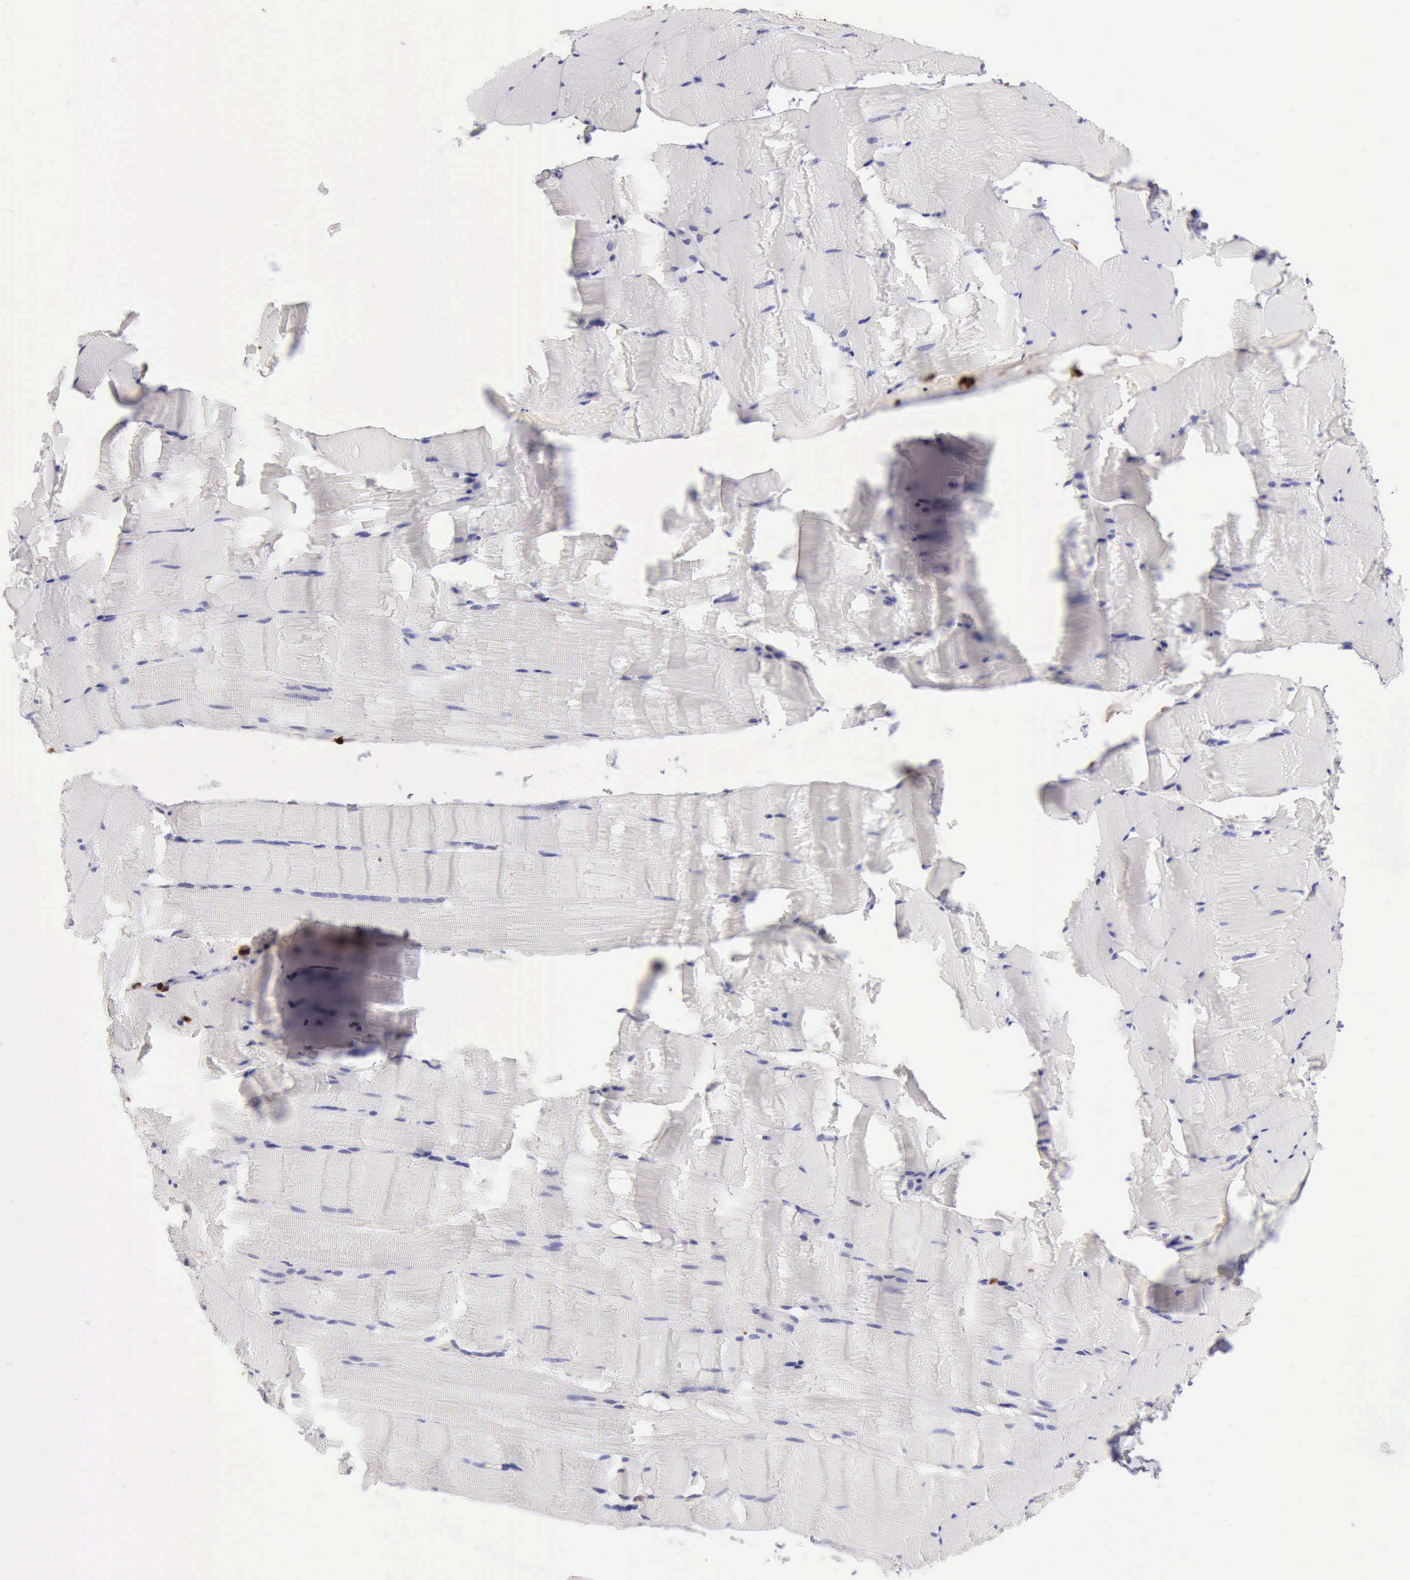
{"staining": {"intensity": "negative", "quantity": "none", "location": "none"}, "tissue": "skeletal muscle", "cell_type": "Myocytes", "image_type": "normal", "snomed": [{"axis": "morphology", "description": "Normal tissue, NOS"}, {"axis": "topography", "description": "Skeletal muscle"}], "caption": "Myocytes are negative for protein expression in benign human skeletal muscle. (Stains: DAB (3,3'-diaminobenzidine) IHC with hematoxylin counter stain, Microscopy: brightfield microscopy at high magnification).", "gene": "CSTA", "patient": {"sex": "male", "age": 62}}